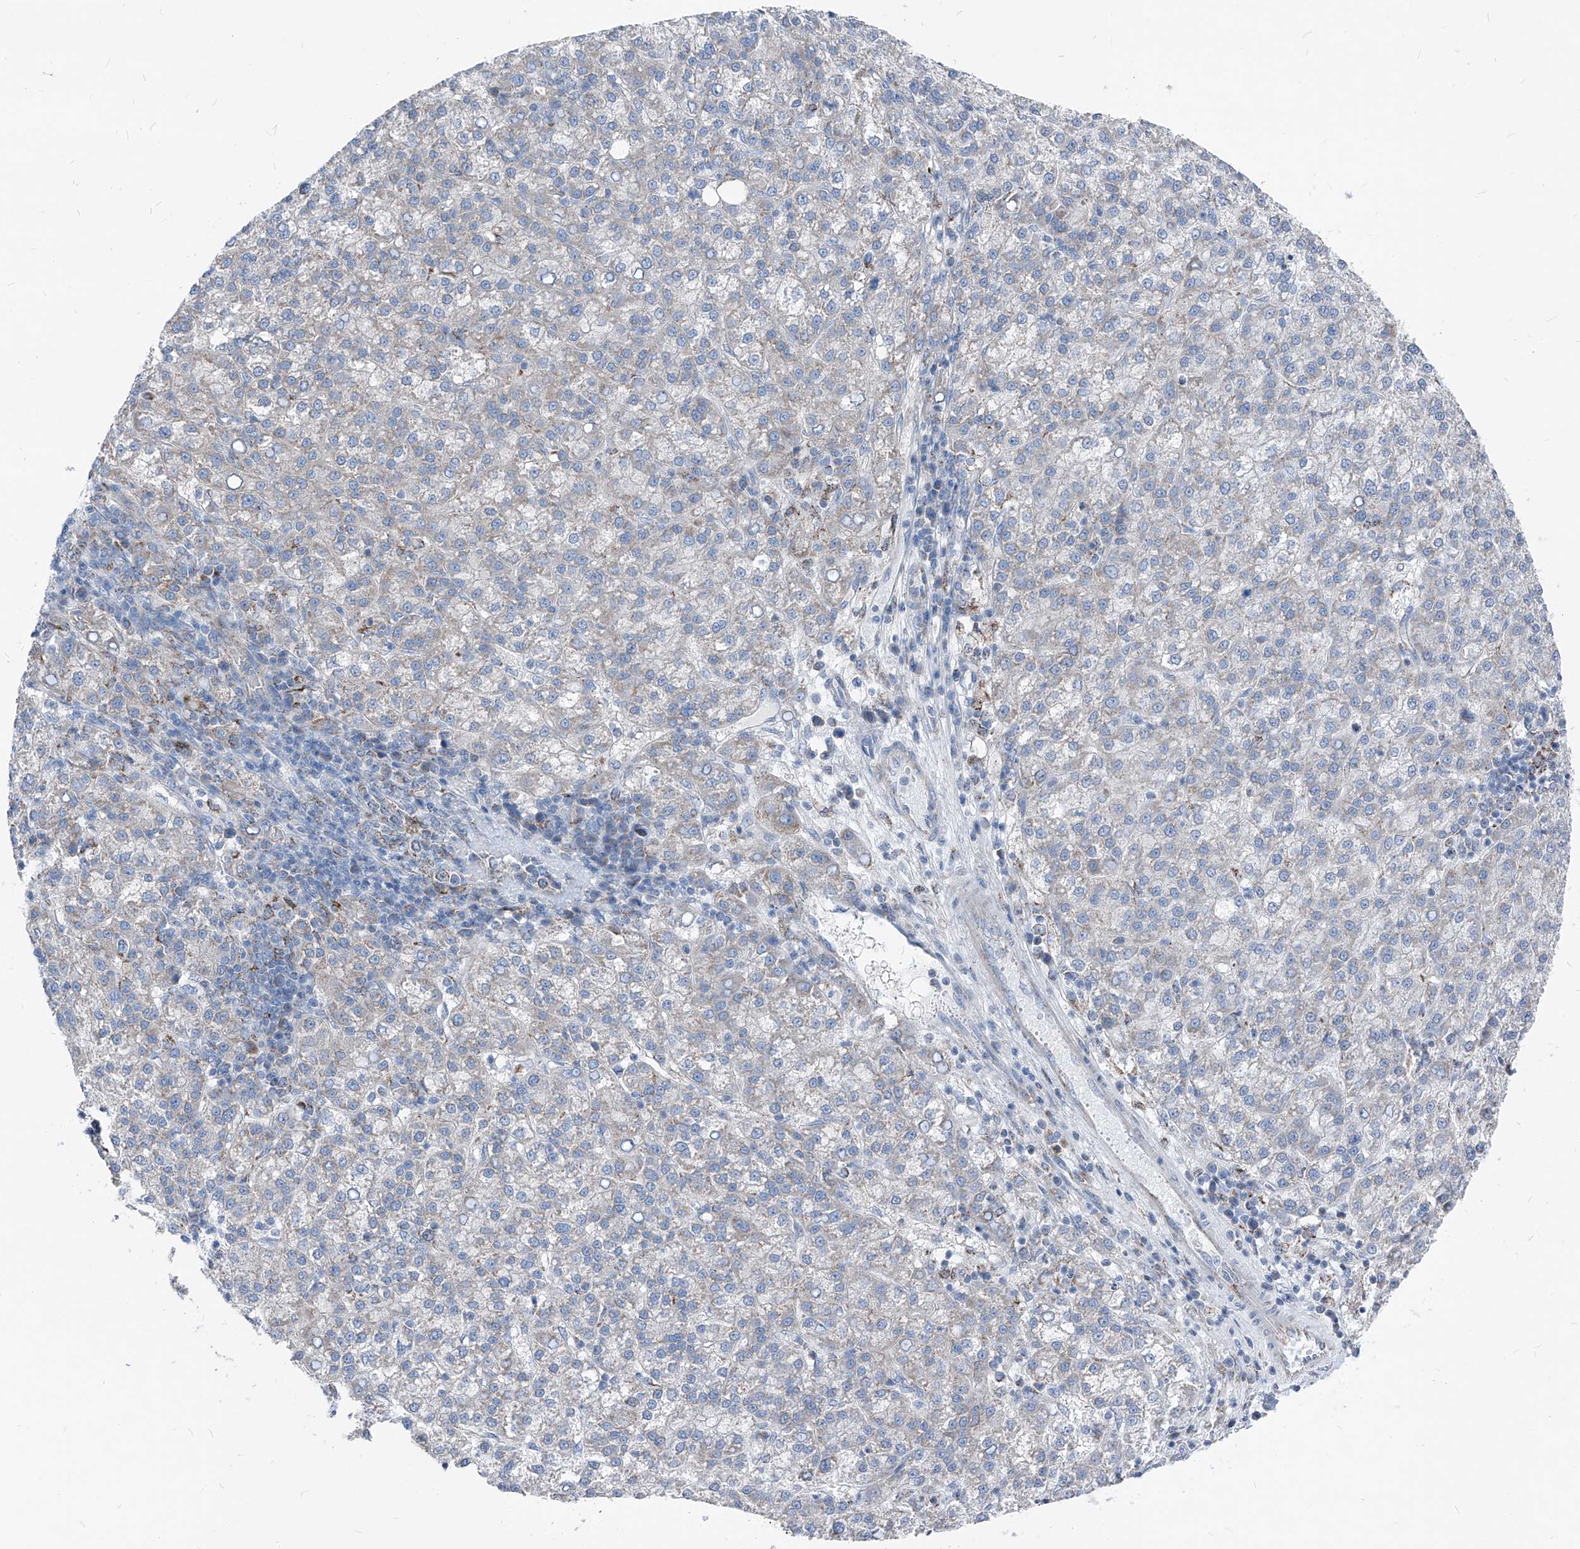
{"staining": {"intensity": "negative", "quantity": "none", "location": "none"}, "tissue": "liver cancer", "cell_type": "Tumor cells", "image_type": "cancer", "snomed": [{"axis": "morphology", "description": "Carcinoma, Hepatocellular, NOS"}, {"axis": "topography", "description": "Liver"}], "caption": "The histopathology image exhibits no staining of tumor cells in liver cancer (hepatocellular carcinoma).", "gene": "AGPS", "patient": {"sex": "female", "age": 58}}